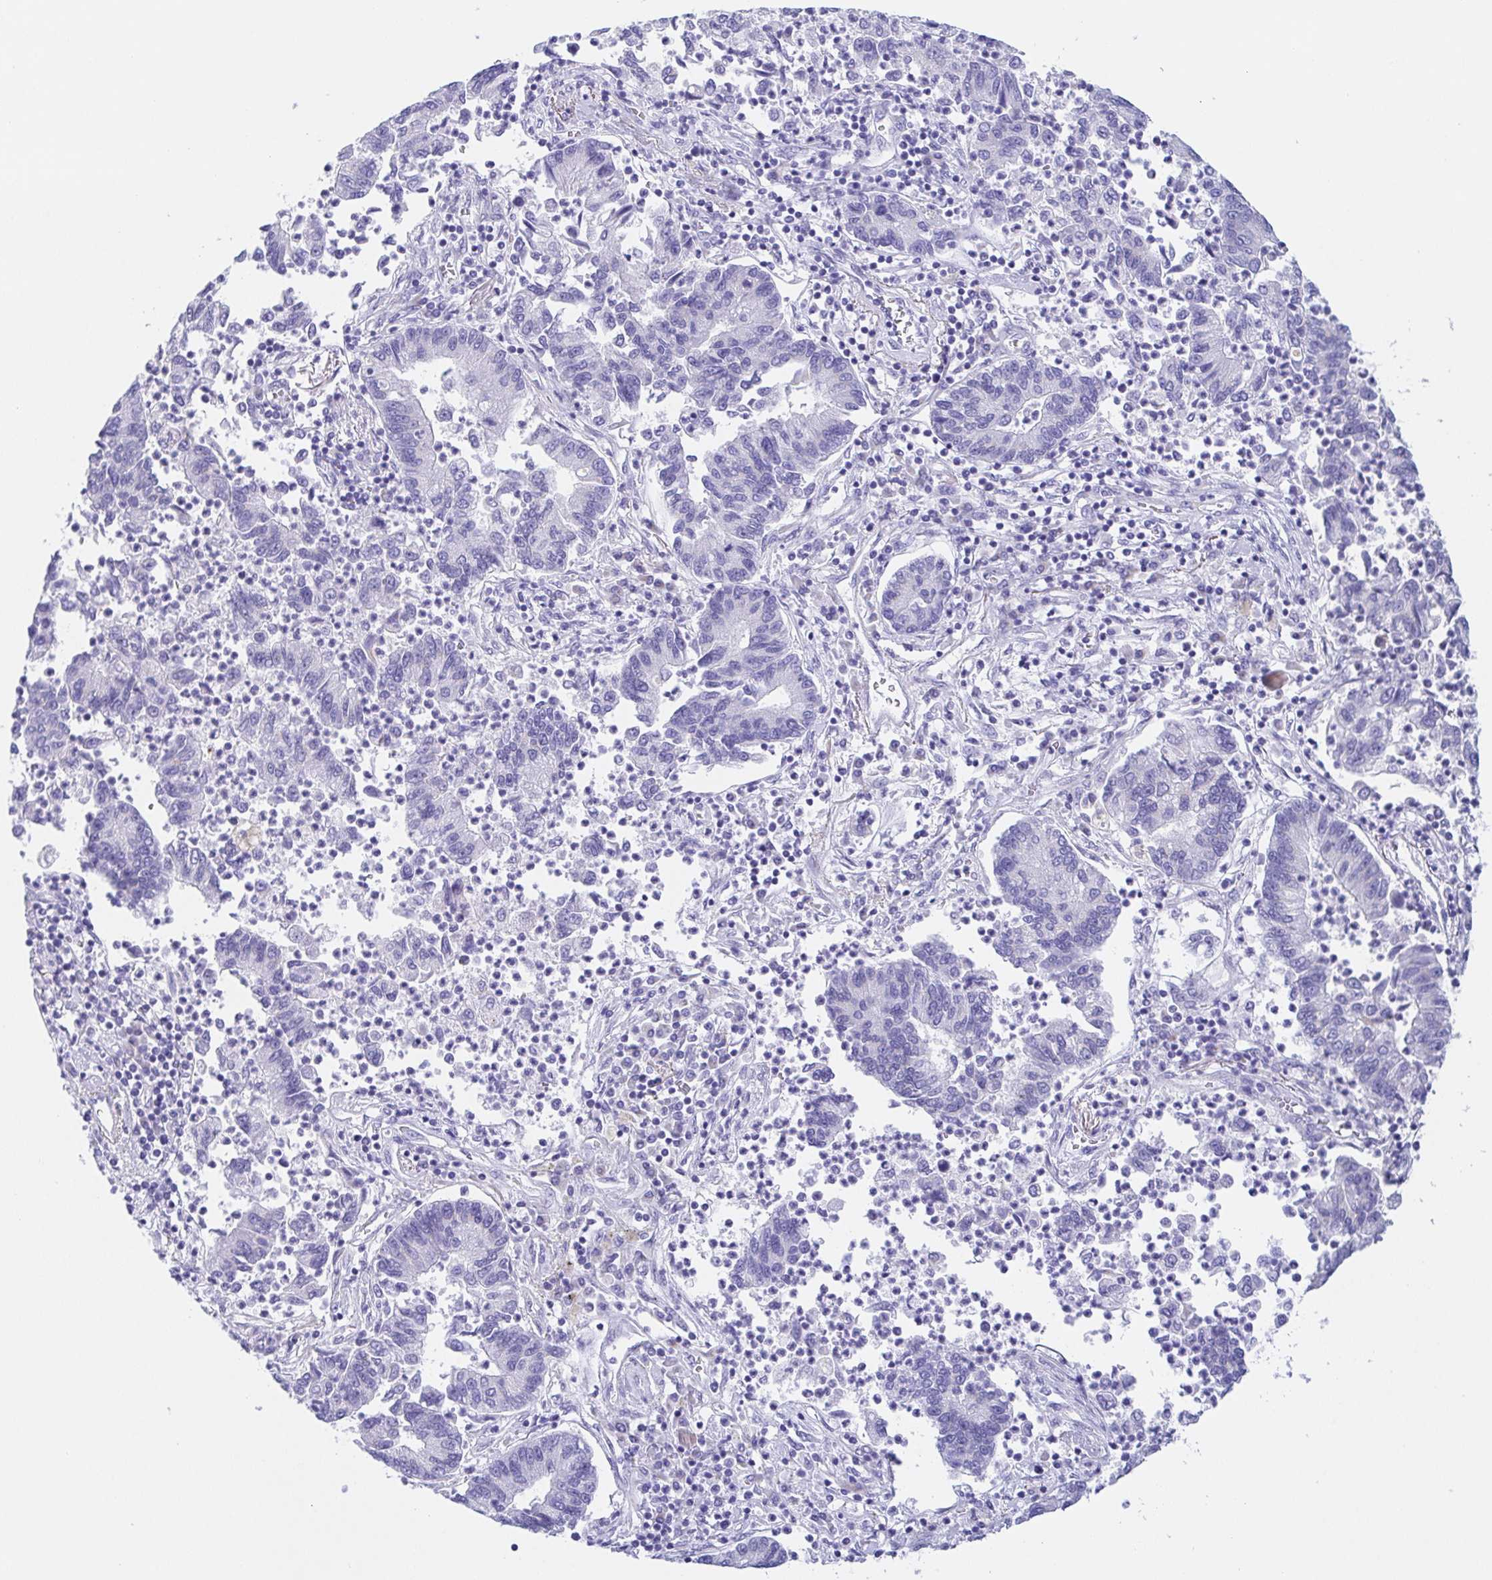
{"staining": {"intensity": "negative", "quantity": "none", "location": "none"}, "tissue": "lung cancer", "cell_type": "Tumor cells", "image_type": "cancer", "snomed": [{"axis": "morphology", "description": "Adenocarcinoma, NOS"}, {"axis": "topography", "description": "Lung"}], "caption": "Immunohistochemical staining of adenocarcinoma (lung) displays no significant staining in tumor cells.", "gene": "SCG3", "patient": {"sex": "female", "age": 57}}